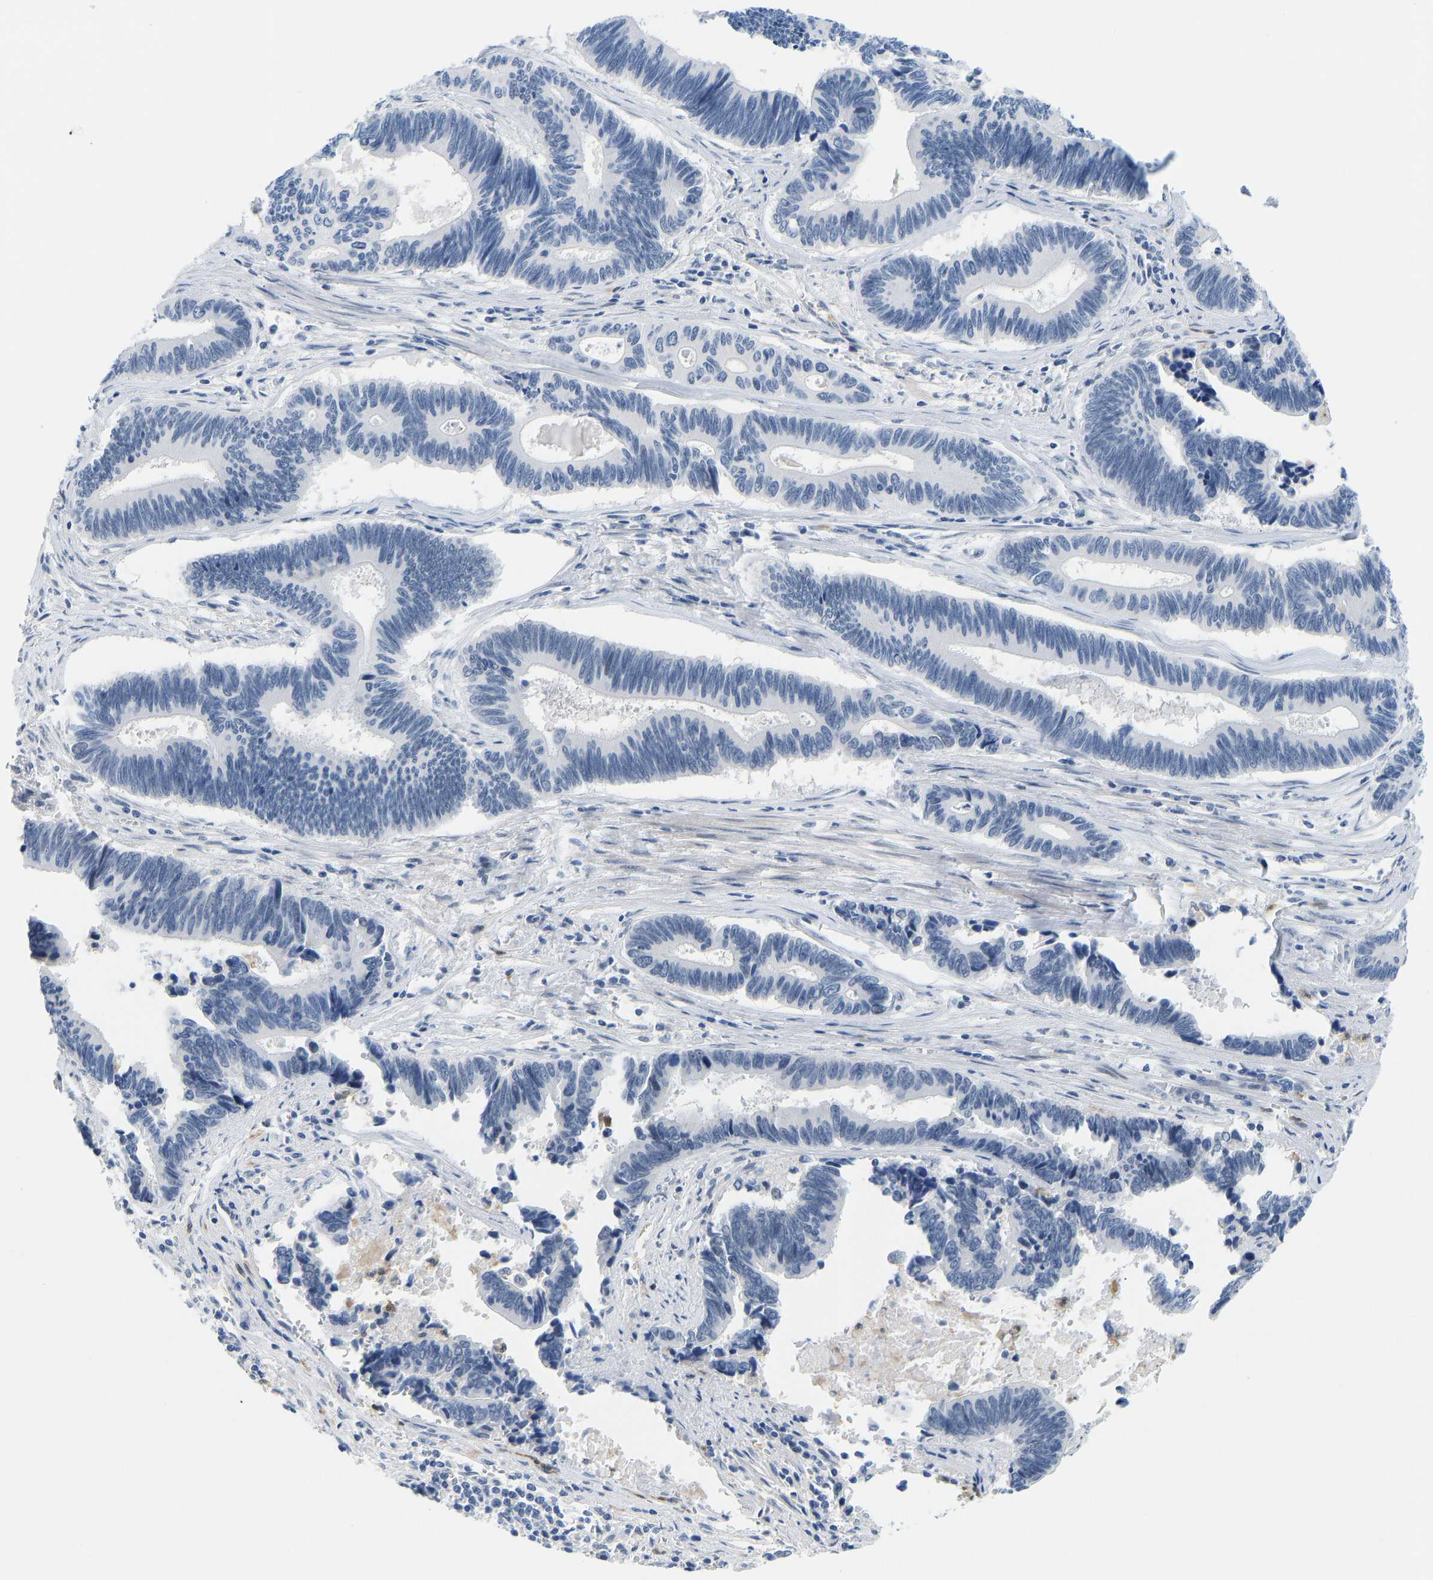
{"staining": {"intensity": "negative", "quantity": "none", "location": "none"}, "tissue": "pancreatic cancer", "cell_type": "Tumor cells", "image_type": "cancer", "snomed": [{"axis": "morphology", "description": "Adenocarcinoma, NOS"}, {"axis": "topography", "description": "Pancreas"}], "caption": "IHC image of neoplastic tissue: human adenocarcinoma (pancreatic) stained with DAB (3,3'-diaminobenzidine) reveals no significant protein expression in tumor cells.", "gene": "TXNDC2", "patient": {"sex": "female", "age": 70}}